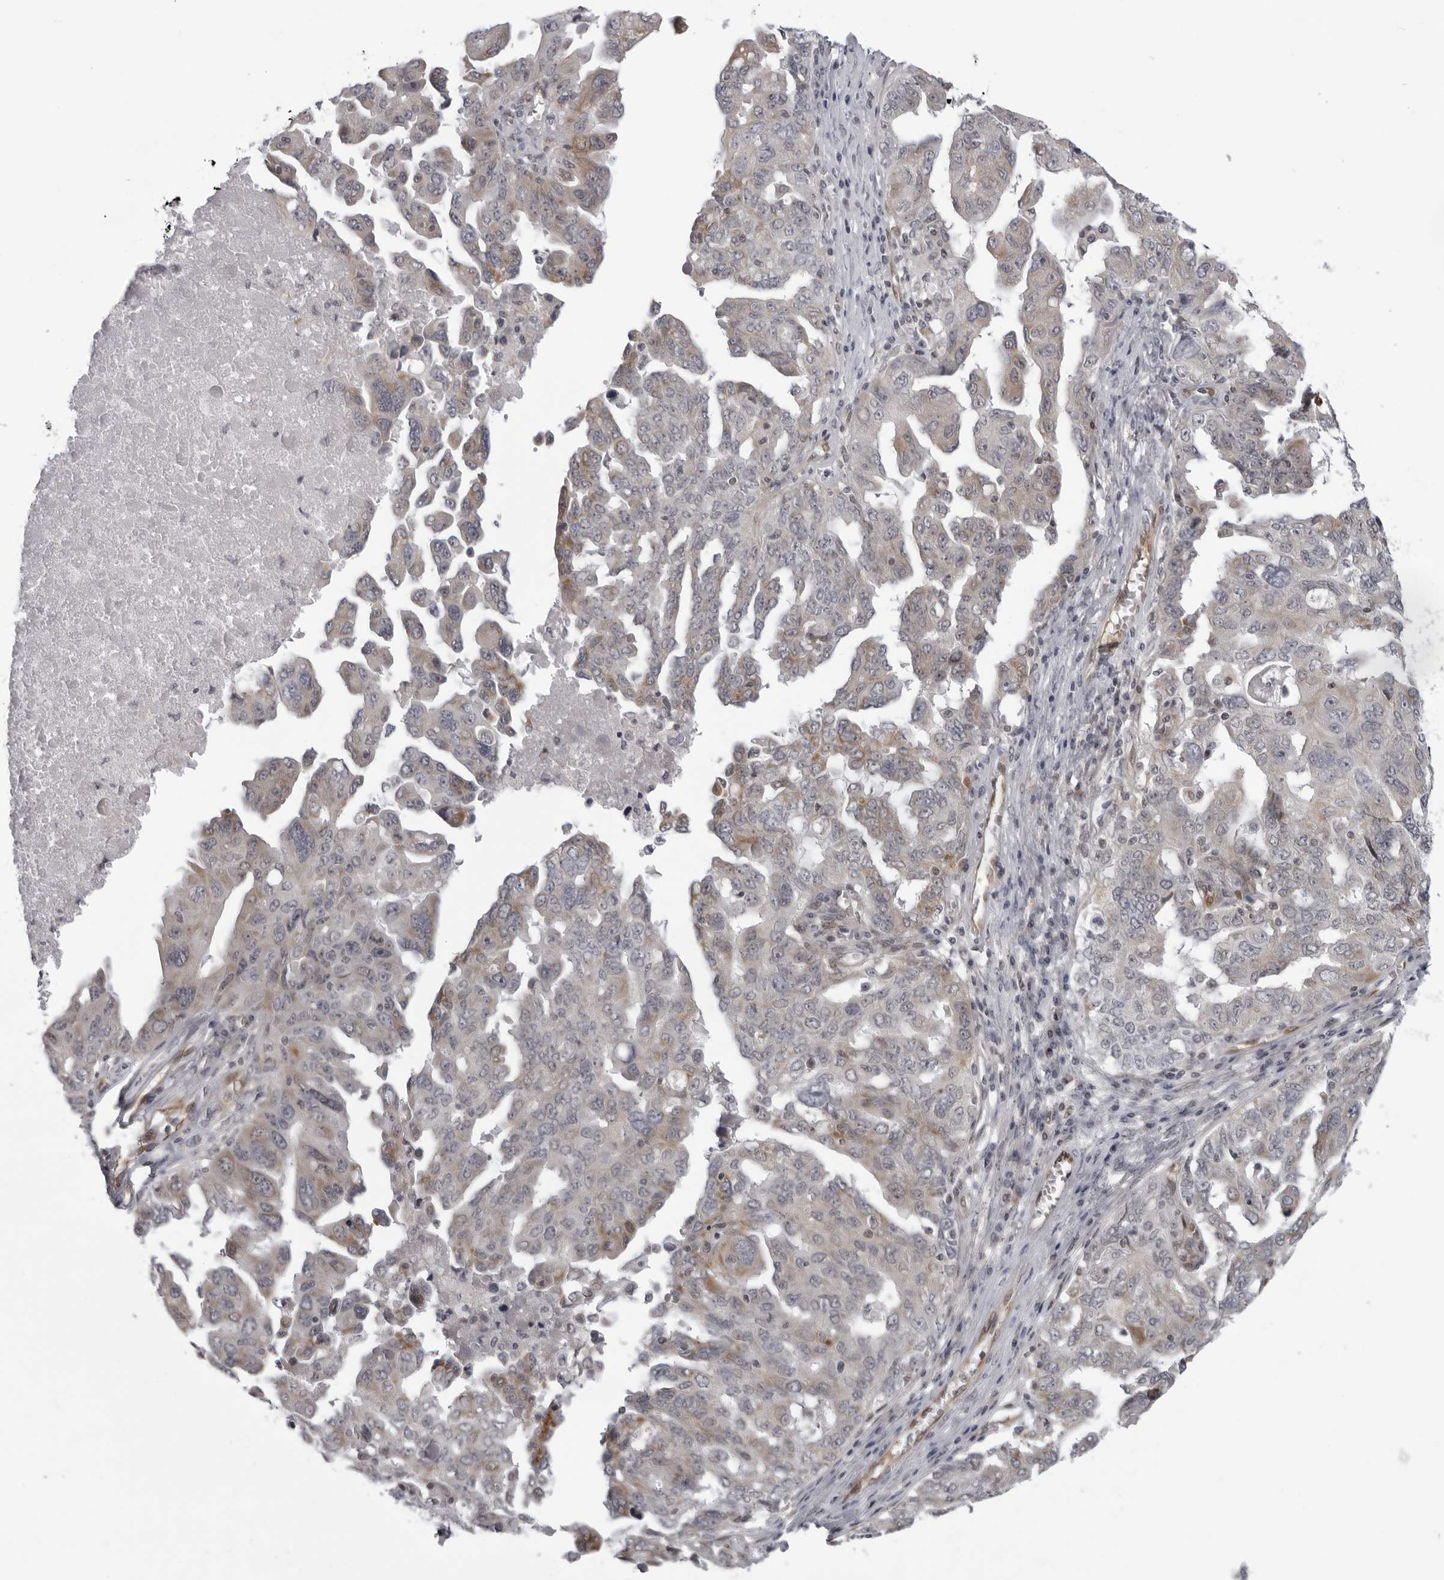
{"staining": {"intensity": "weak", "quantity": "25%-75%", "location": "cytoplasmic/membranous"}, "tissue": "ovarian cancer", "cell_type": "Tumor cells", "image_type": "cancer", "snomed": [{"axis": "morphology", "description": "Carcinoma, endometroid"}, {"axis": "topography", "description": "Ovary"}], "caption": "Ovarian endometroid carcinoma was stained to show a protein in brown. There is low levels of weak cytoplasmic/membranous positivity in about 25%-75% of tumor cells.", "gene": "MAPK12", "patient": {"sex": "female", "age": 62}}